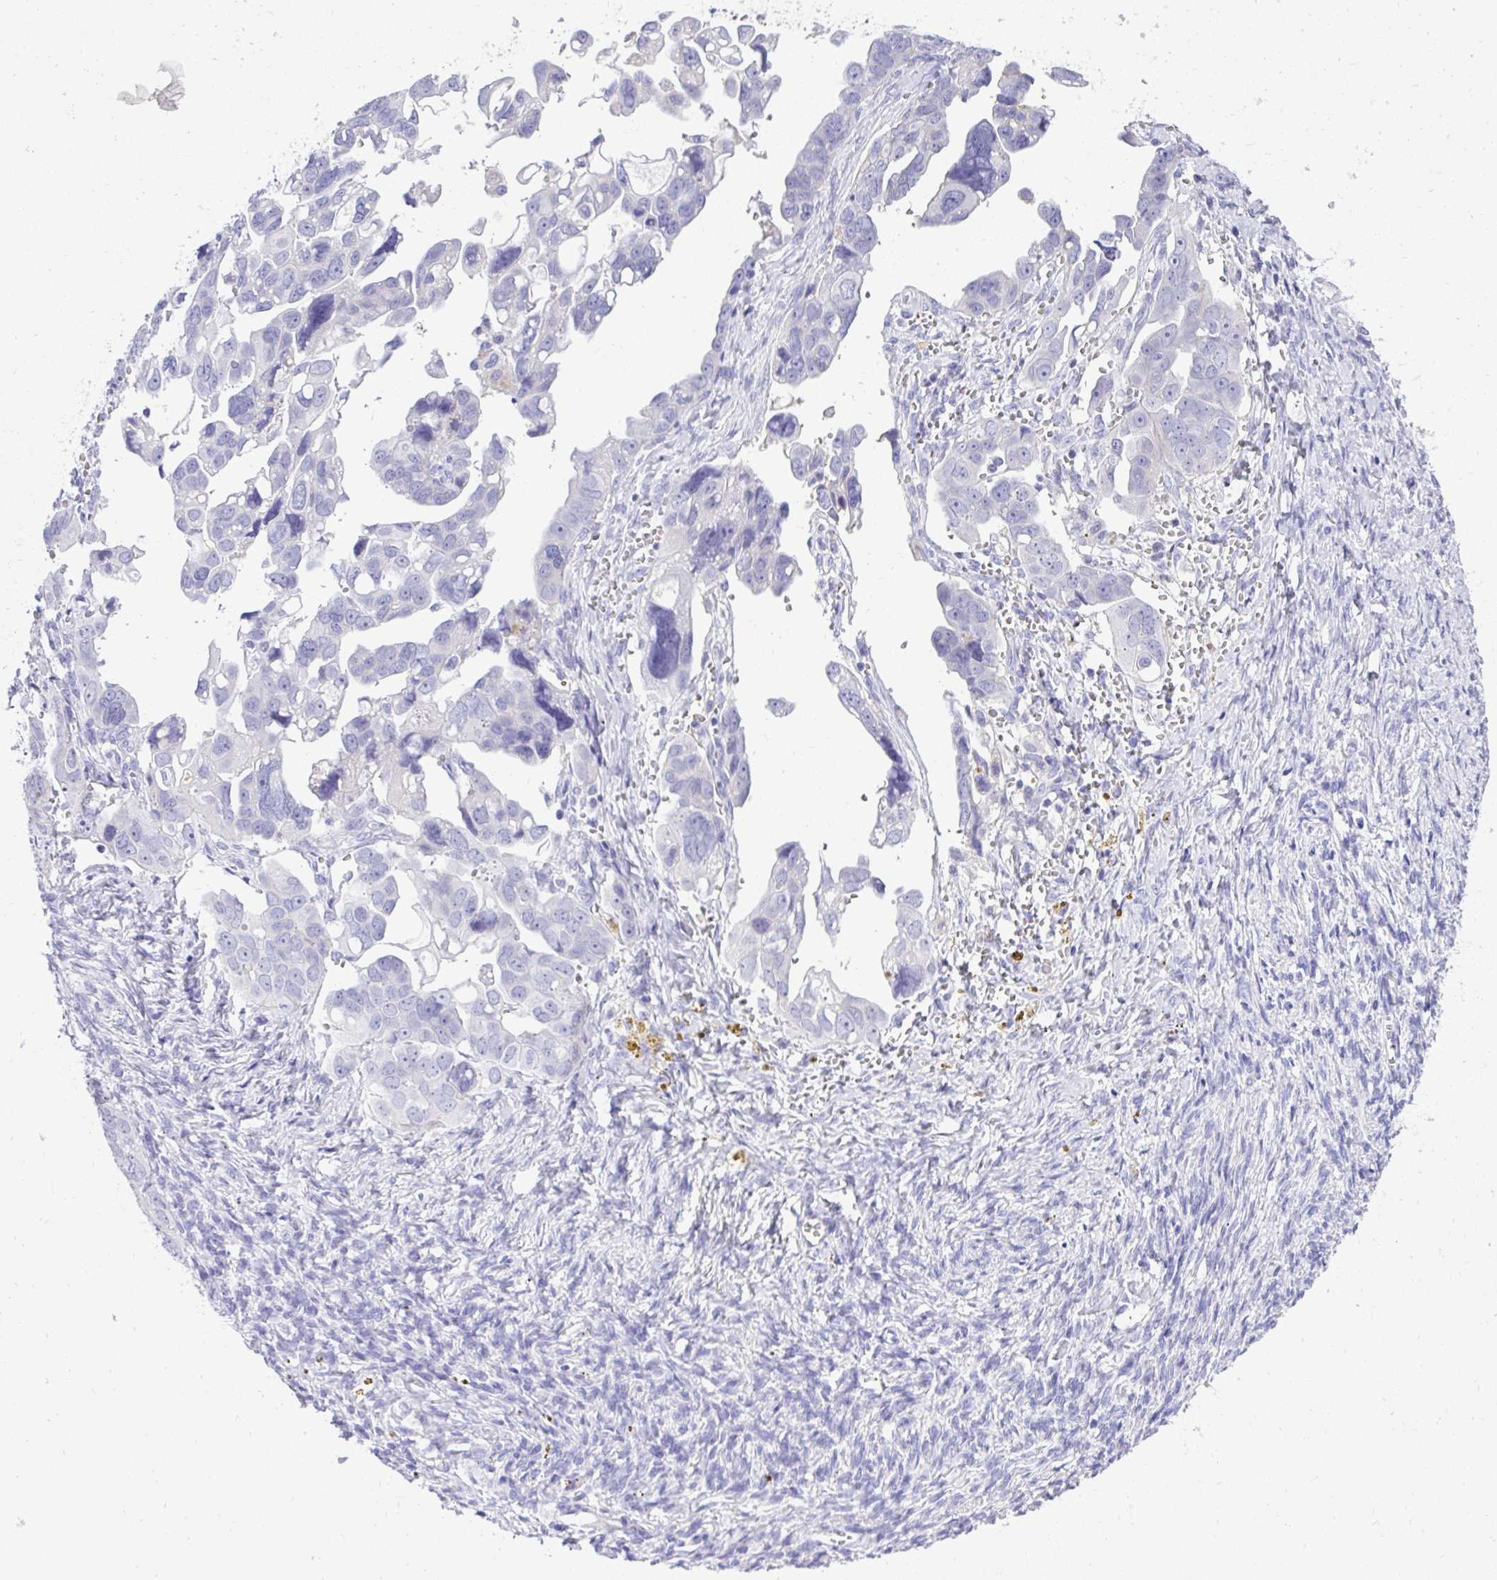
{"staining": {"intensity": "negative", "quantity": "none", "location": "none"}, "tissue": "ovarian cancer", "cell_type": "Tumor cells", "image_type": "cancer", "snomed": [{"axis": "morphology", "description": "Cystadenocarcinoma, serous, NOS"}, {"axis": "topography", "description": "Ovary"}], "caption": "High magnification brightfield microscopy of serous cystadenocarcinoma (ovarian) stained with DAB (brown) and counterstained with hematoxylin (blue): tumor cells show no significant positivity.", "gene": "ST6GALNAC3", "patient": {"sex": "female", "age": 59}}